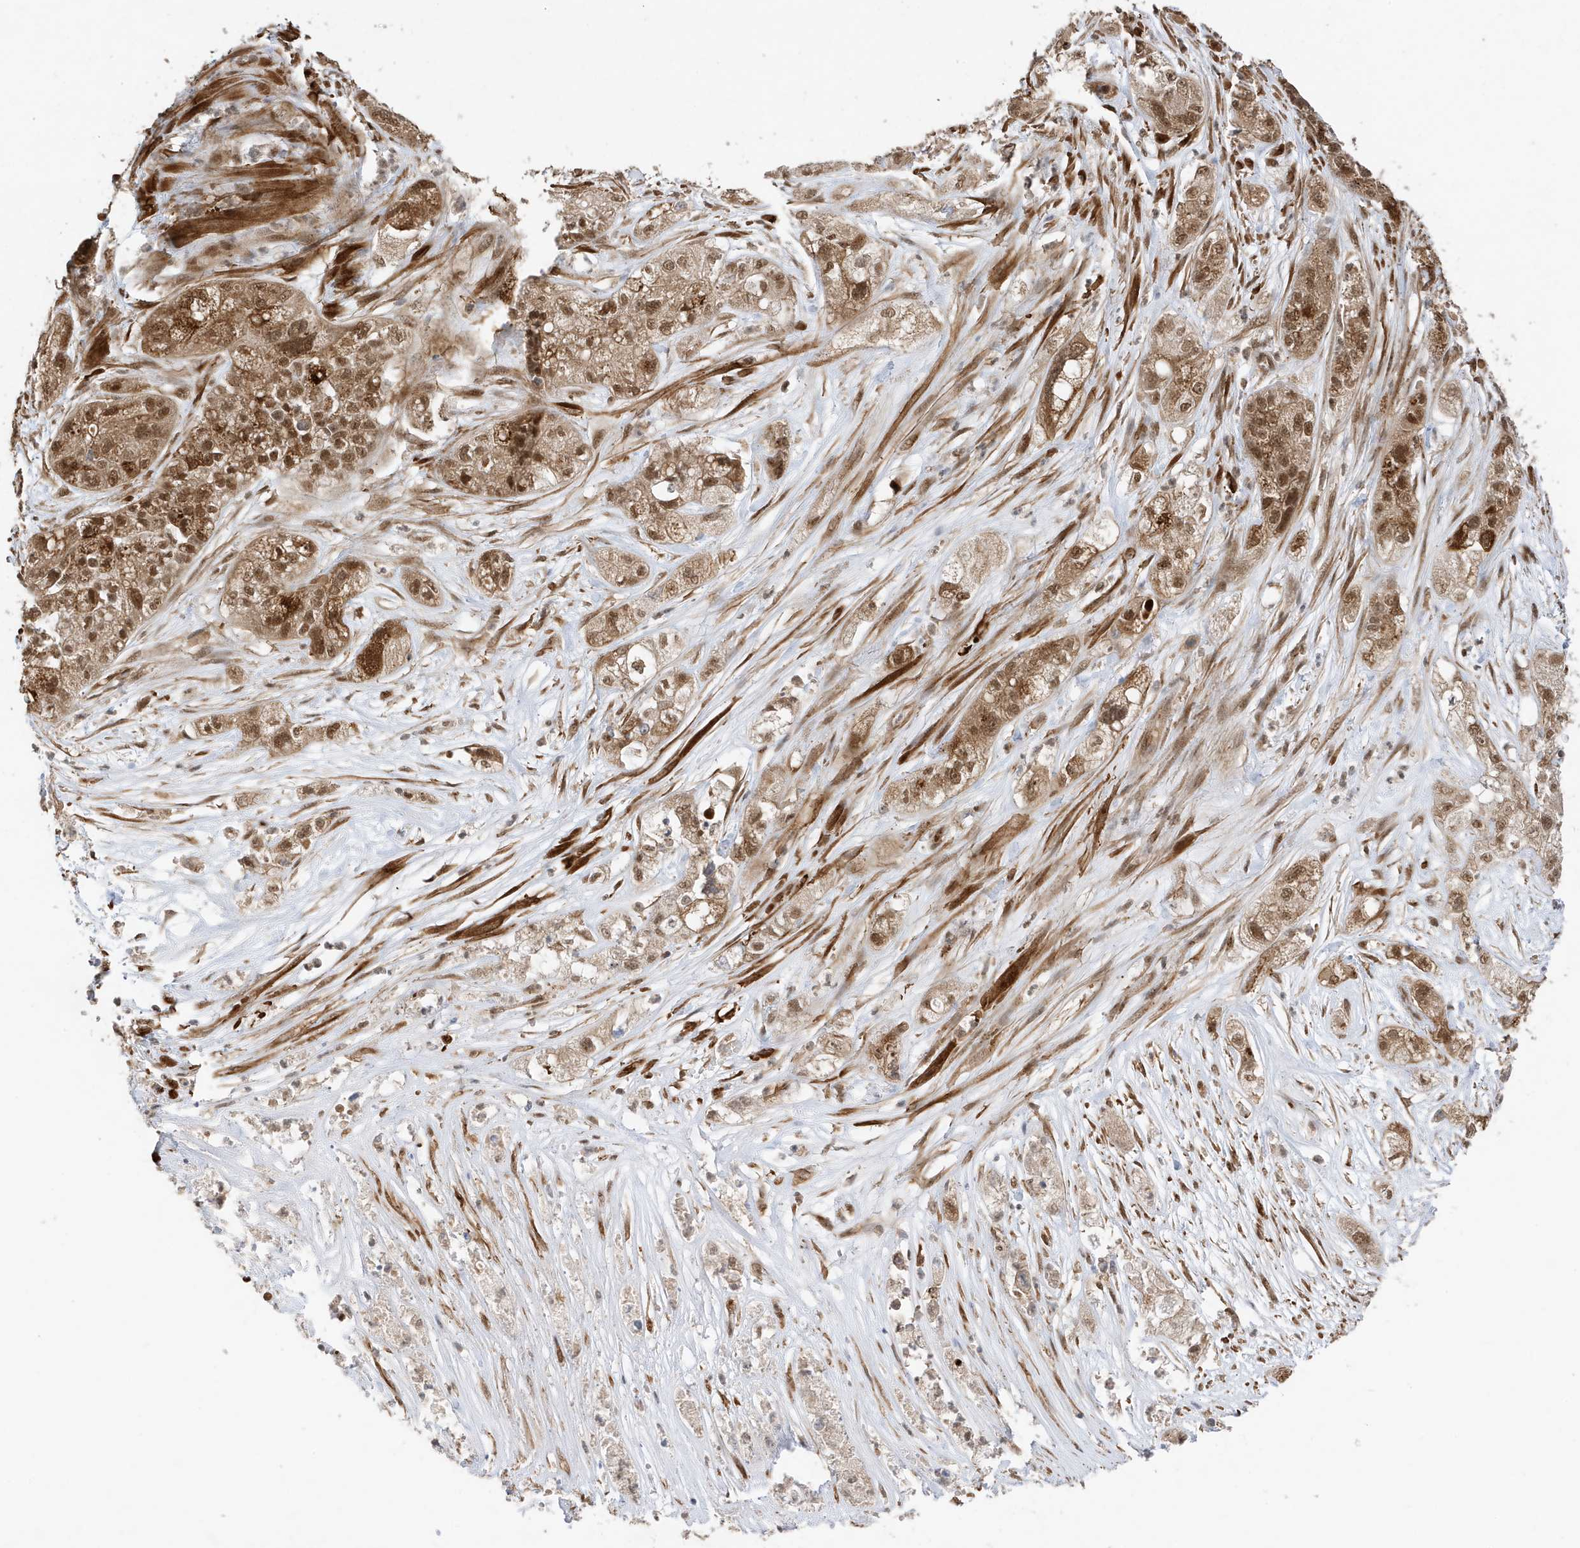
{"staining": {"intensity": "moderate", "quantity": ">75%", "location": "cytoplasmic/membranous,nuclear"}, "tissue": "pancreatic cancer", "cell_type": "Tumor cells", "image_type": "cancer", "snomed": [{"axis": "morphology", "description": "Adenocarcinoma, NOS"}, {"axis": "topography", "description": "Pancreas"}], "caption": "Immunohistochemical staining of human pancreatic cancer (adenocarcinoma) shows medium levels of moderate cytoplasmic/membranous and nuclear expression in approximately >75% of tumor cells.", "gene": "MAST3", "patient": {"sex": "female", "age": 78}}